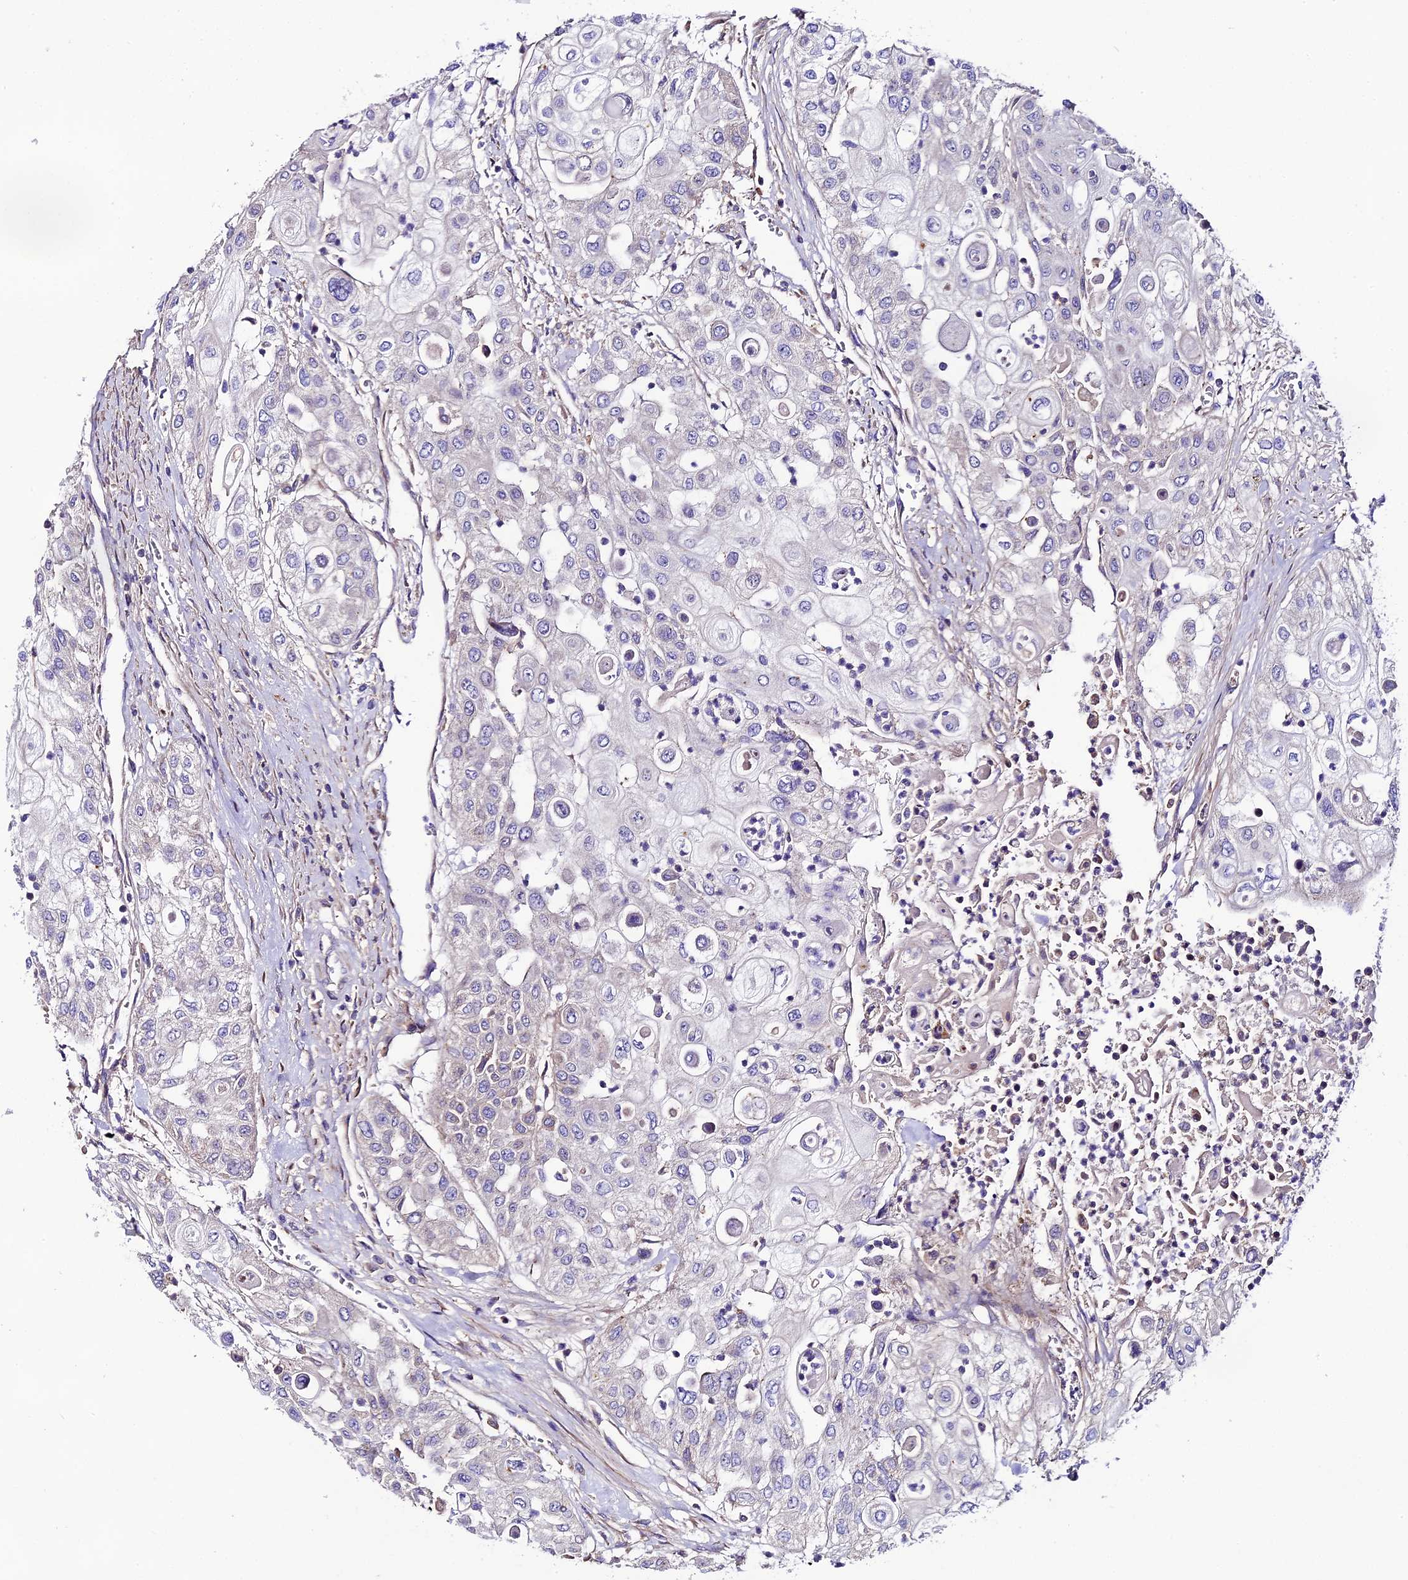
{"staining": {"intensity": "negative", "quantity": "none", "location": "none"}, "tissue": "urothelial cancer", "cell_type": "Tumor cells", "image_type": "cancer", "snomed": [{"axis": "morphology", "description": "Urothelial carcinoma, High grade"}, {"axis": "topography", "description": "Urinary bladder"}], "caption": "Human high-grade urothelial carcinoma stained for a protein using immunohistochemistry (IHC) displays no staining in tumor cells.", "gene": "PIGU", "patient": {"sex": "female", "age": 79}}